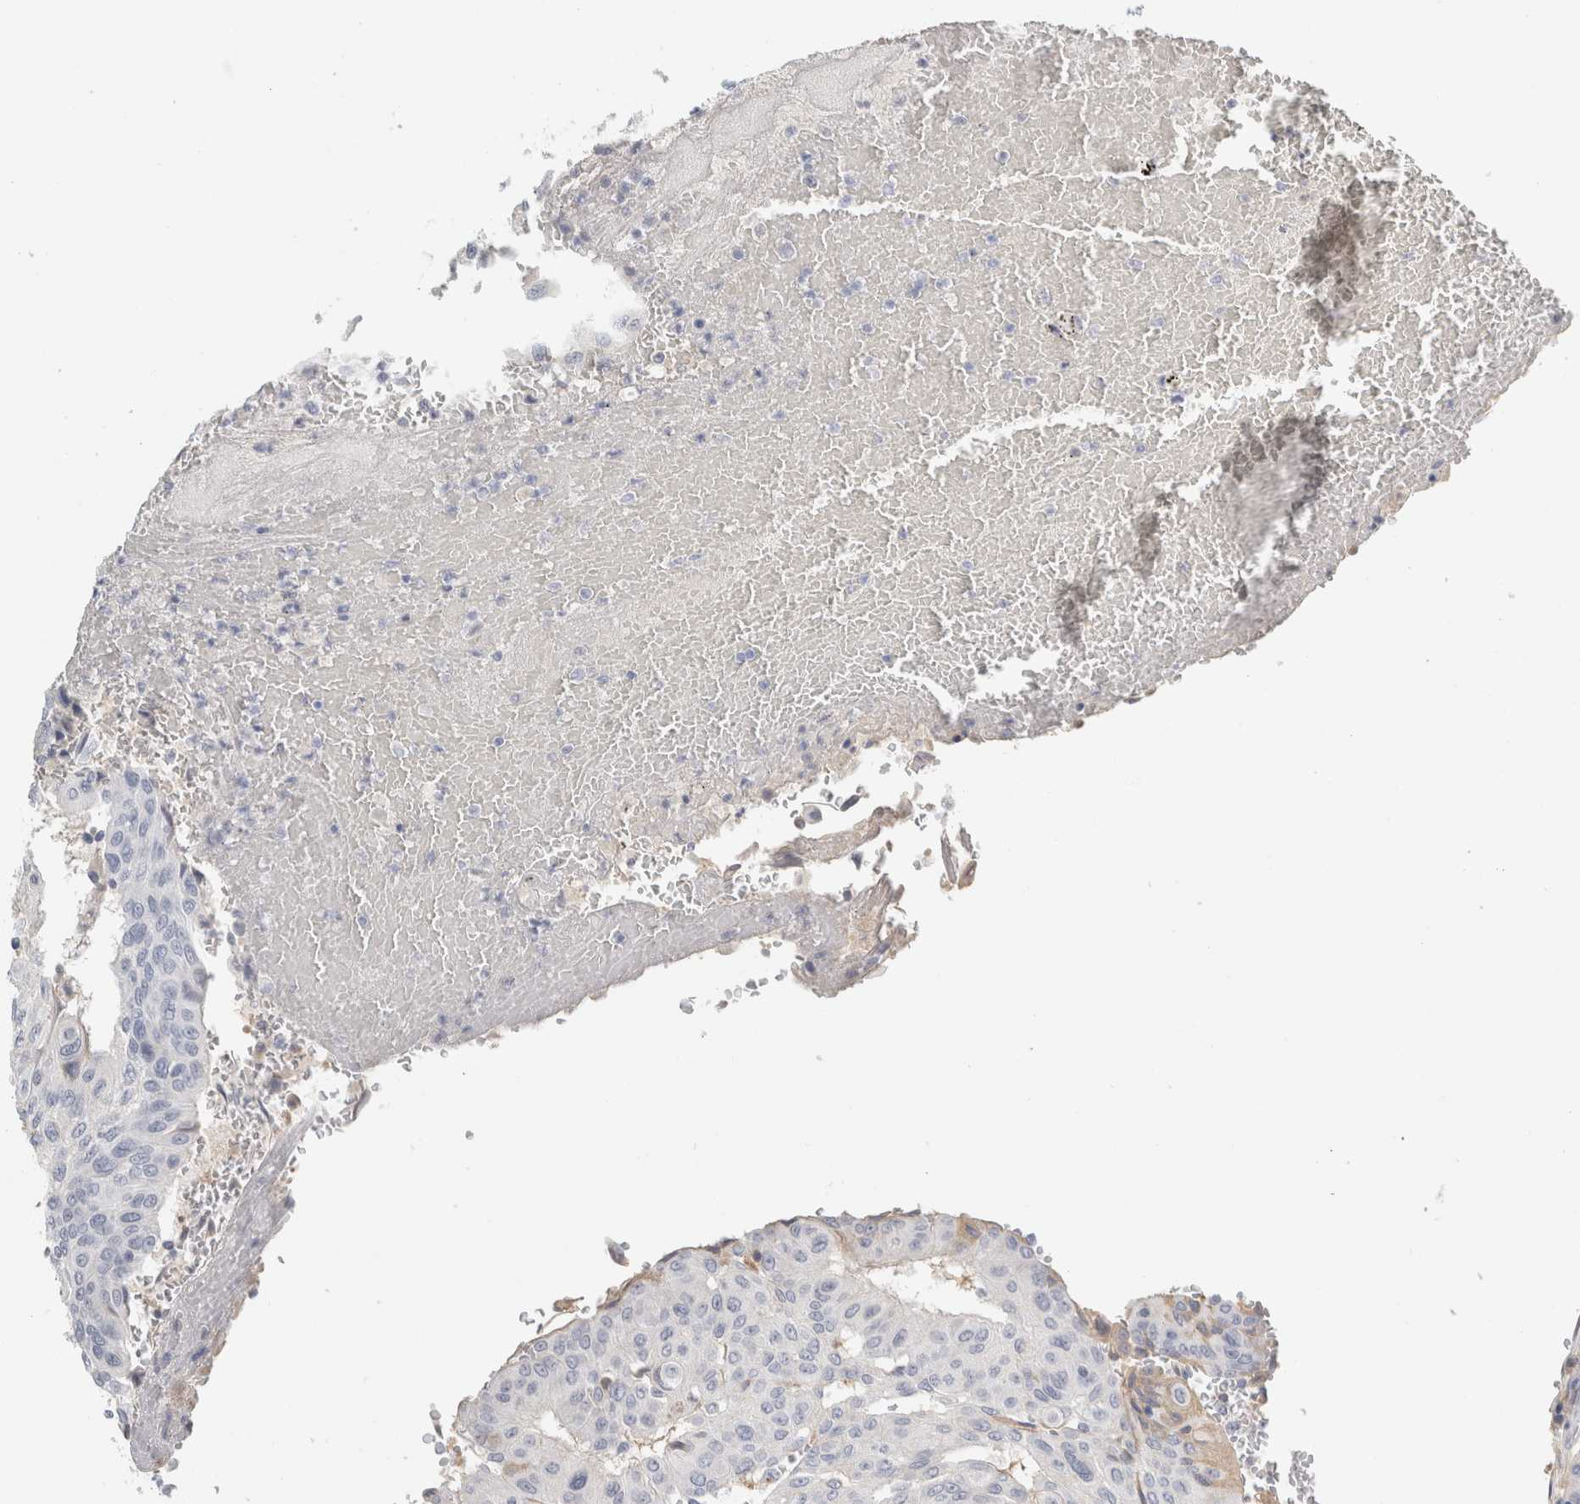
{"staining": {"intensity": "negative", "quantity": "none", "location": "none"}, "tissue": "urothelial cancer", "cell_type": "Tumor cells", "image_type": "cancer", "snomed": [{"axis": "morphology", "description": "Urothelial carcinoma, High grade"}, {"axis": "topography", "description": "Urinary bladder"}], "caption": "DAB (3,3'-diaminobenzidine) immunohistochemical staining of human urothelial cancer demonstrates no significant expression in tumor cells. (Stains: DAB (3,3'-diaminobenzidine) immunohistochemistry with hematoxylin counter stain, Microscopy: brightfield microscopy at high magnification).", "gene": "TSPAN8", "patient": {"sex": "male", "age": 66}}